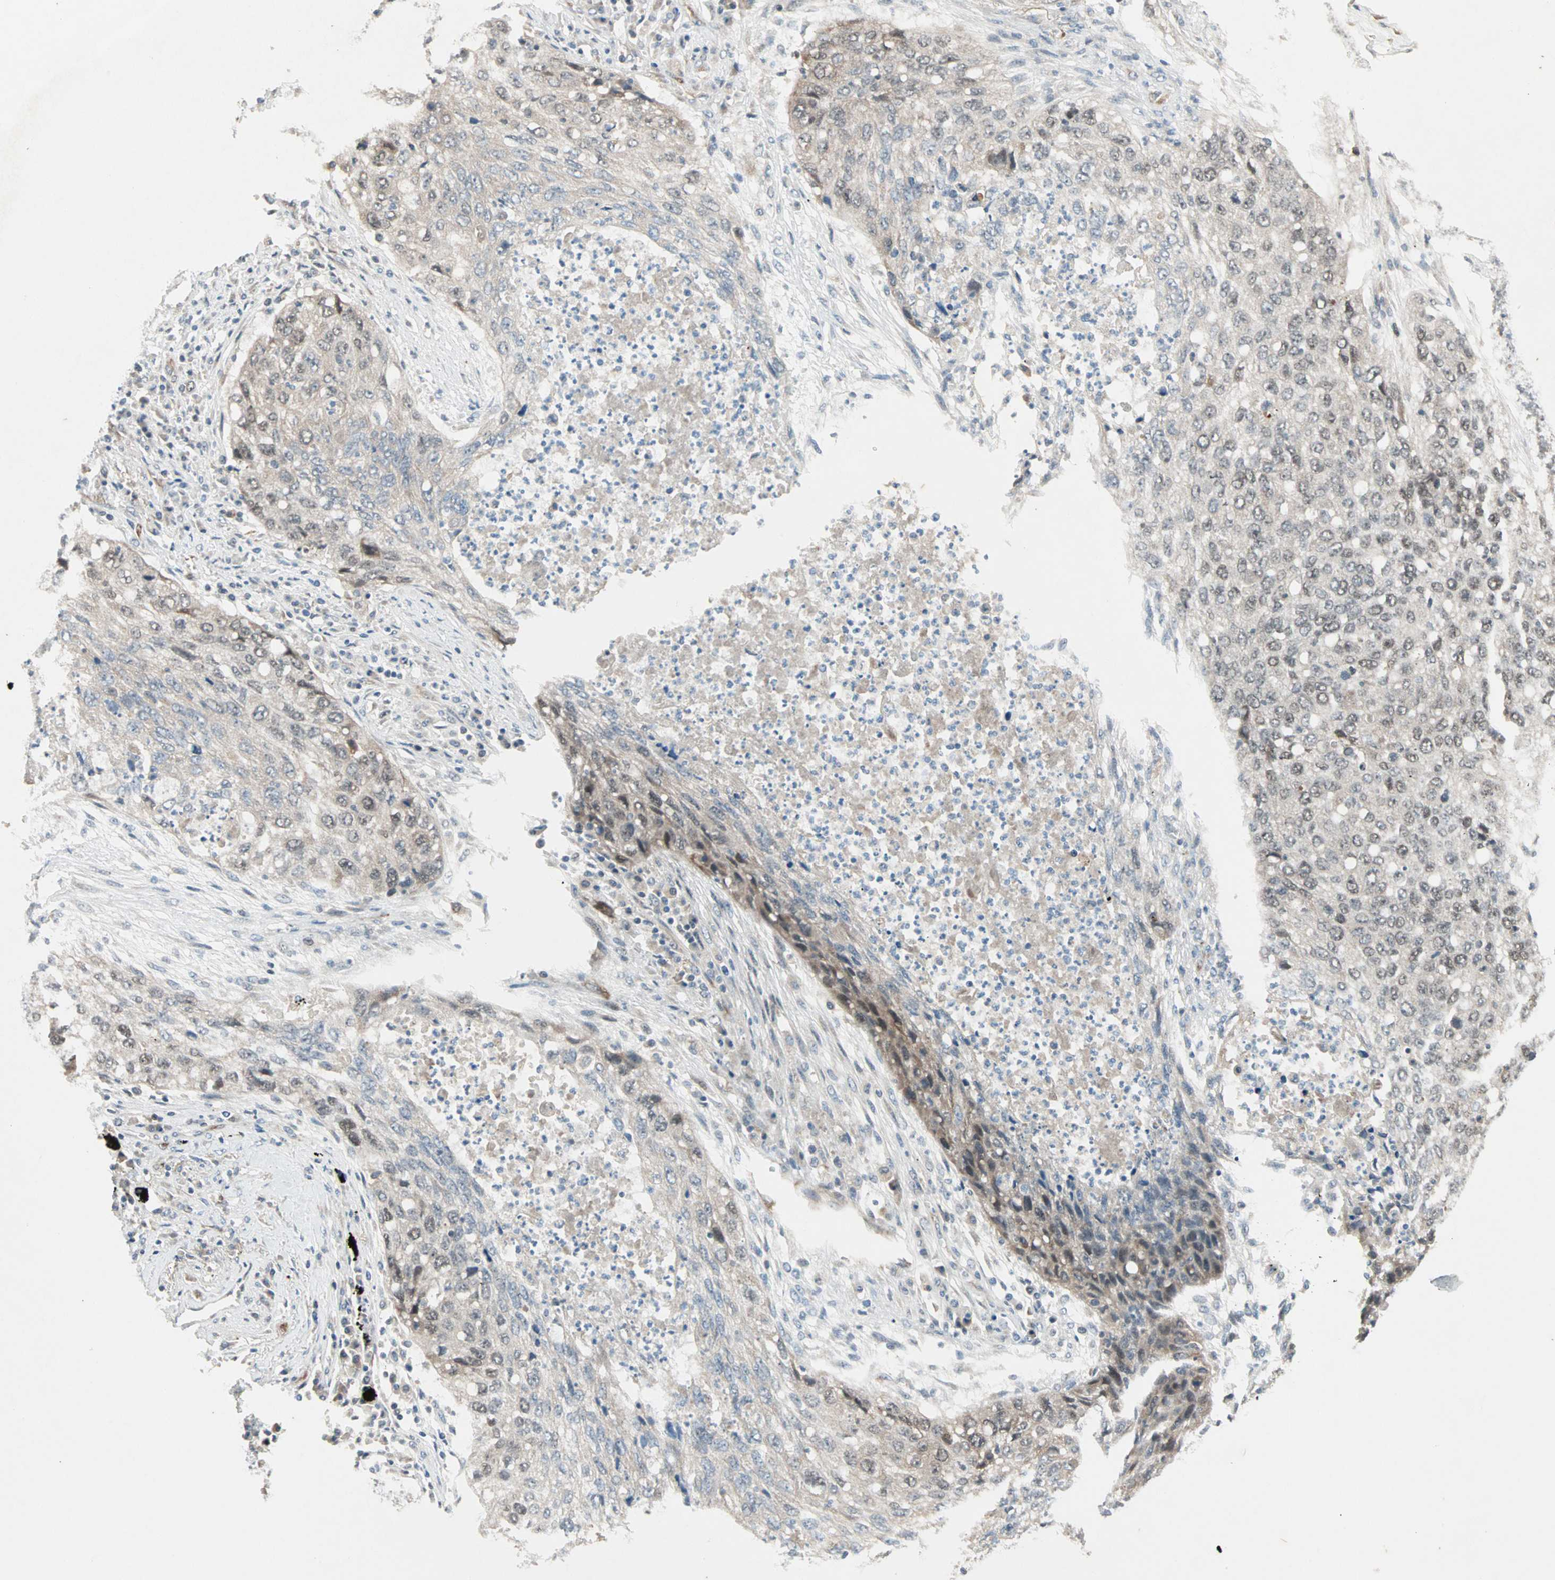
{"staining": {"intensity": "weak", "quantity": ">75%", "location": "cytoplasmic/membranous,nuclear"}, "tissue": "lung cancer", "cell_type": "Tumor cells", "image_type": "cancer", "snomed": [{"axis": "morphology", "description": "Squamous cell carcinoma, NOS"}, {"axis": "topography", "description": "Lung"}], "caption": "Lung cancer tissue displays weak cytoplasmic/membranous and nuclear expression in approximately >75% of tumor cells, visualized by immunohistochemistry.", "gene": "ZNF37A", "patient": {"sex": "female", "age": 63}}